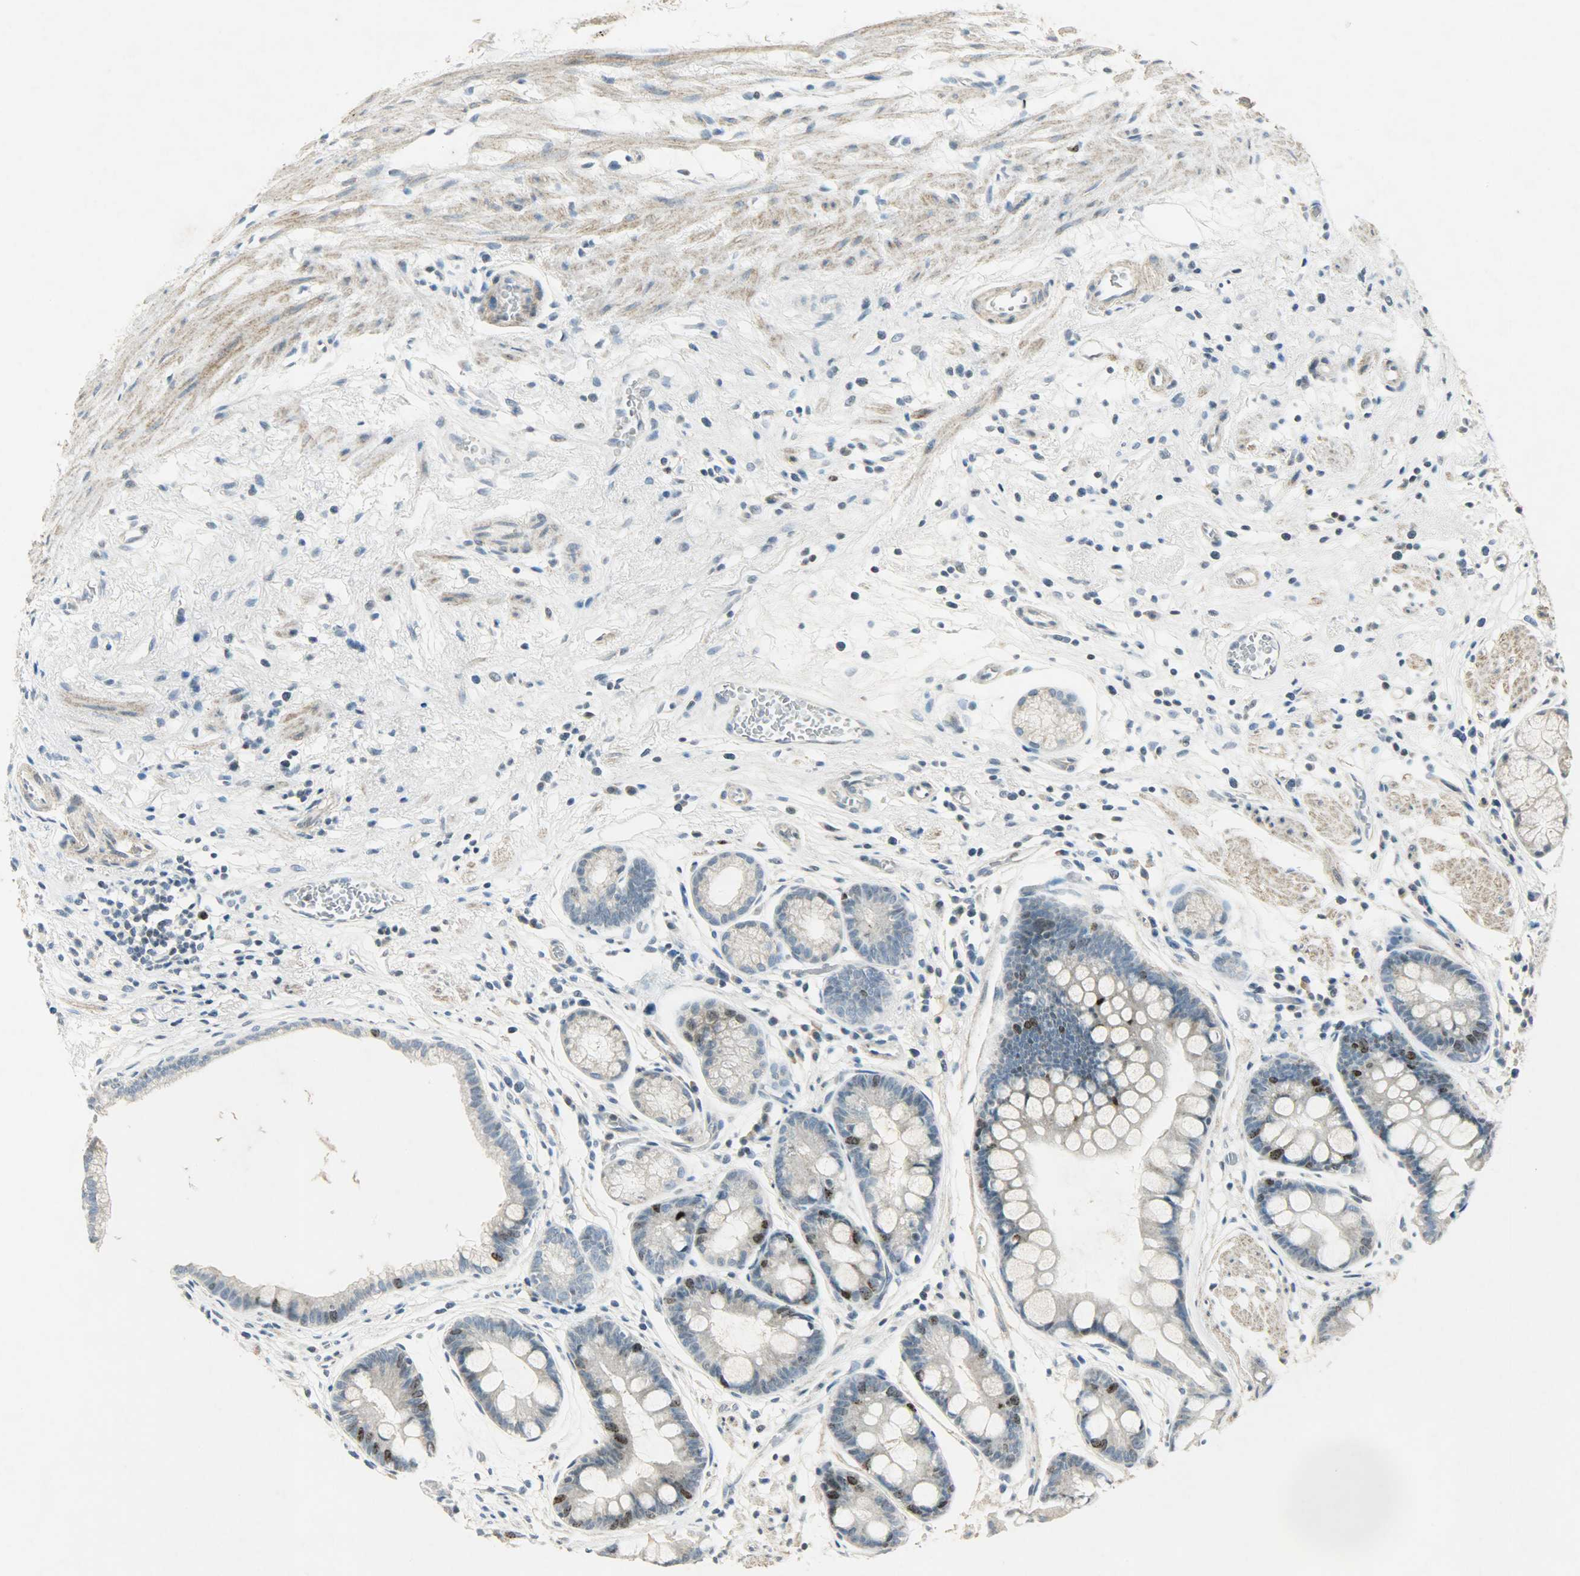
{"staining": {"intensity": "strong", "quantity": "<25%", "location": "nuclear"}, "tissue": "stomach", "cell_type": "Glandular cells", "image_type": "normal", "snomed": [{"axis": "morphology", "description": "Normal tissue, NOS"}, {"axis": "morphology", "description": "Inflammation, NOS"}, {"axis": "topography", "description": "Stomach, lower"}], "caption": "Brown immunohistochemical staining in normal stomach reveals strong nuclear staining in about <25% of glandular cells. Ihc stains the protein in brown and the nuclei are stained blue.", "gene": "AURKB", "patient": {"sex": "male", "age": 59}}